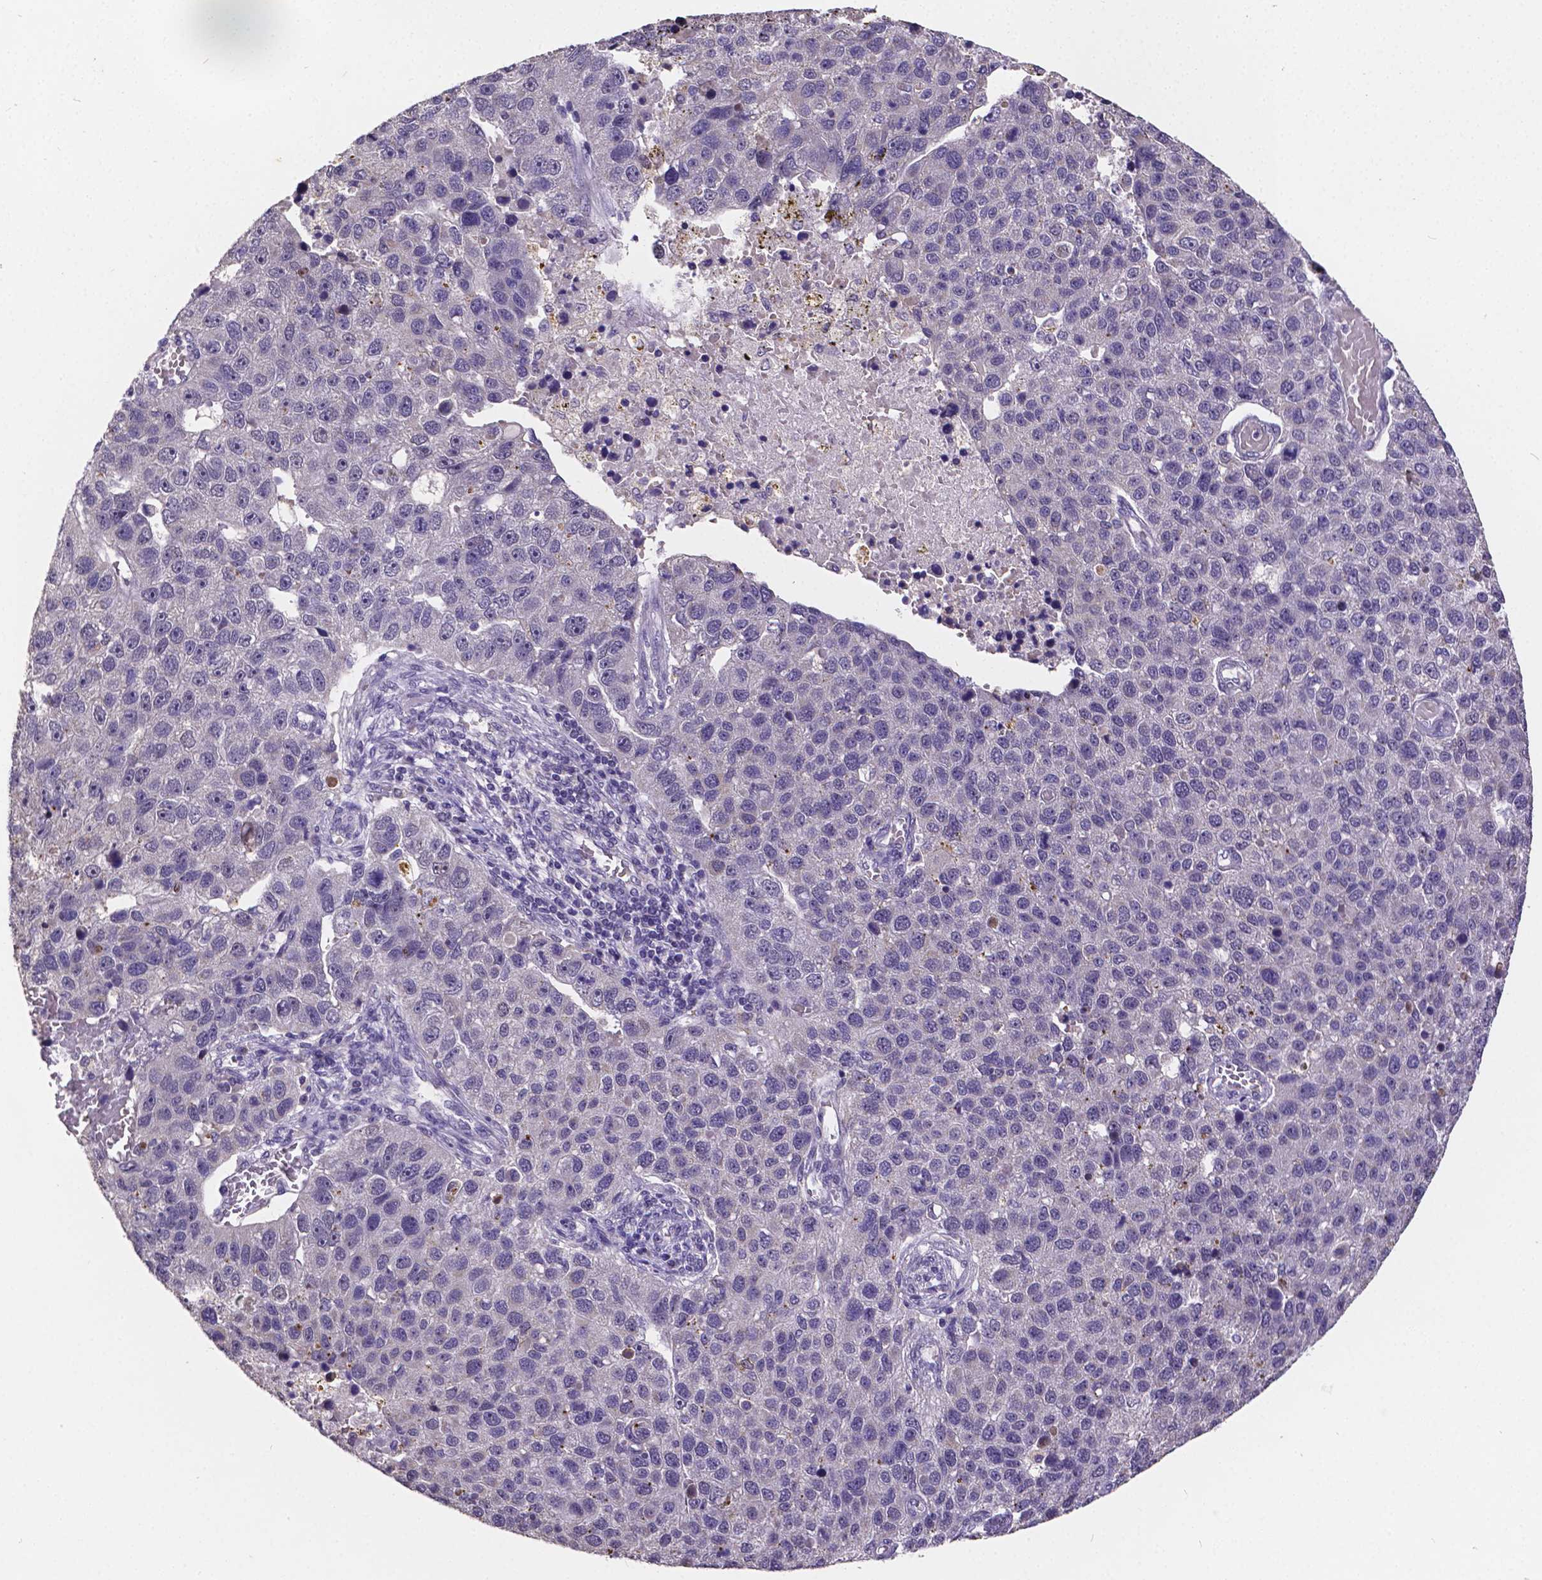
{"staining": {"intensity": "negative", "quantity": "none", "location": "none"}, "tissue": "pancreatic cancer", "cell_type": "Tumor cells", "image_type": "cancer", "snomed": [{"axis": "morphology", "description": "Adenocarcinoma, NOS"}, {"axis": "topography", "description": "Pancreas"}], "caption": "Protein analysis of pancreatic adenocarcinoma exhibits no significant staining in tumor cells. Brightfield microscopy of IHC stained with DAB (3,3'-diaminobenzidine) (brown) and hematoxylin (blue), captured at high magnification.", "gene": "CTNNA2", "patient": {"sex": "female", "age": 61}}